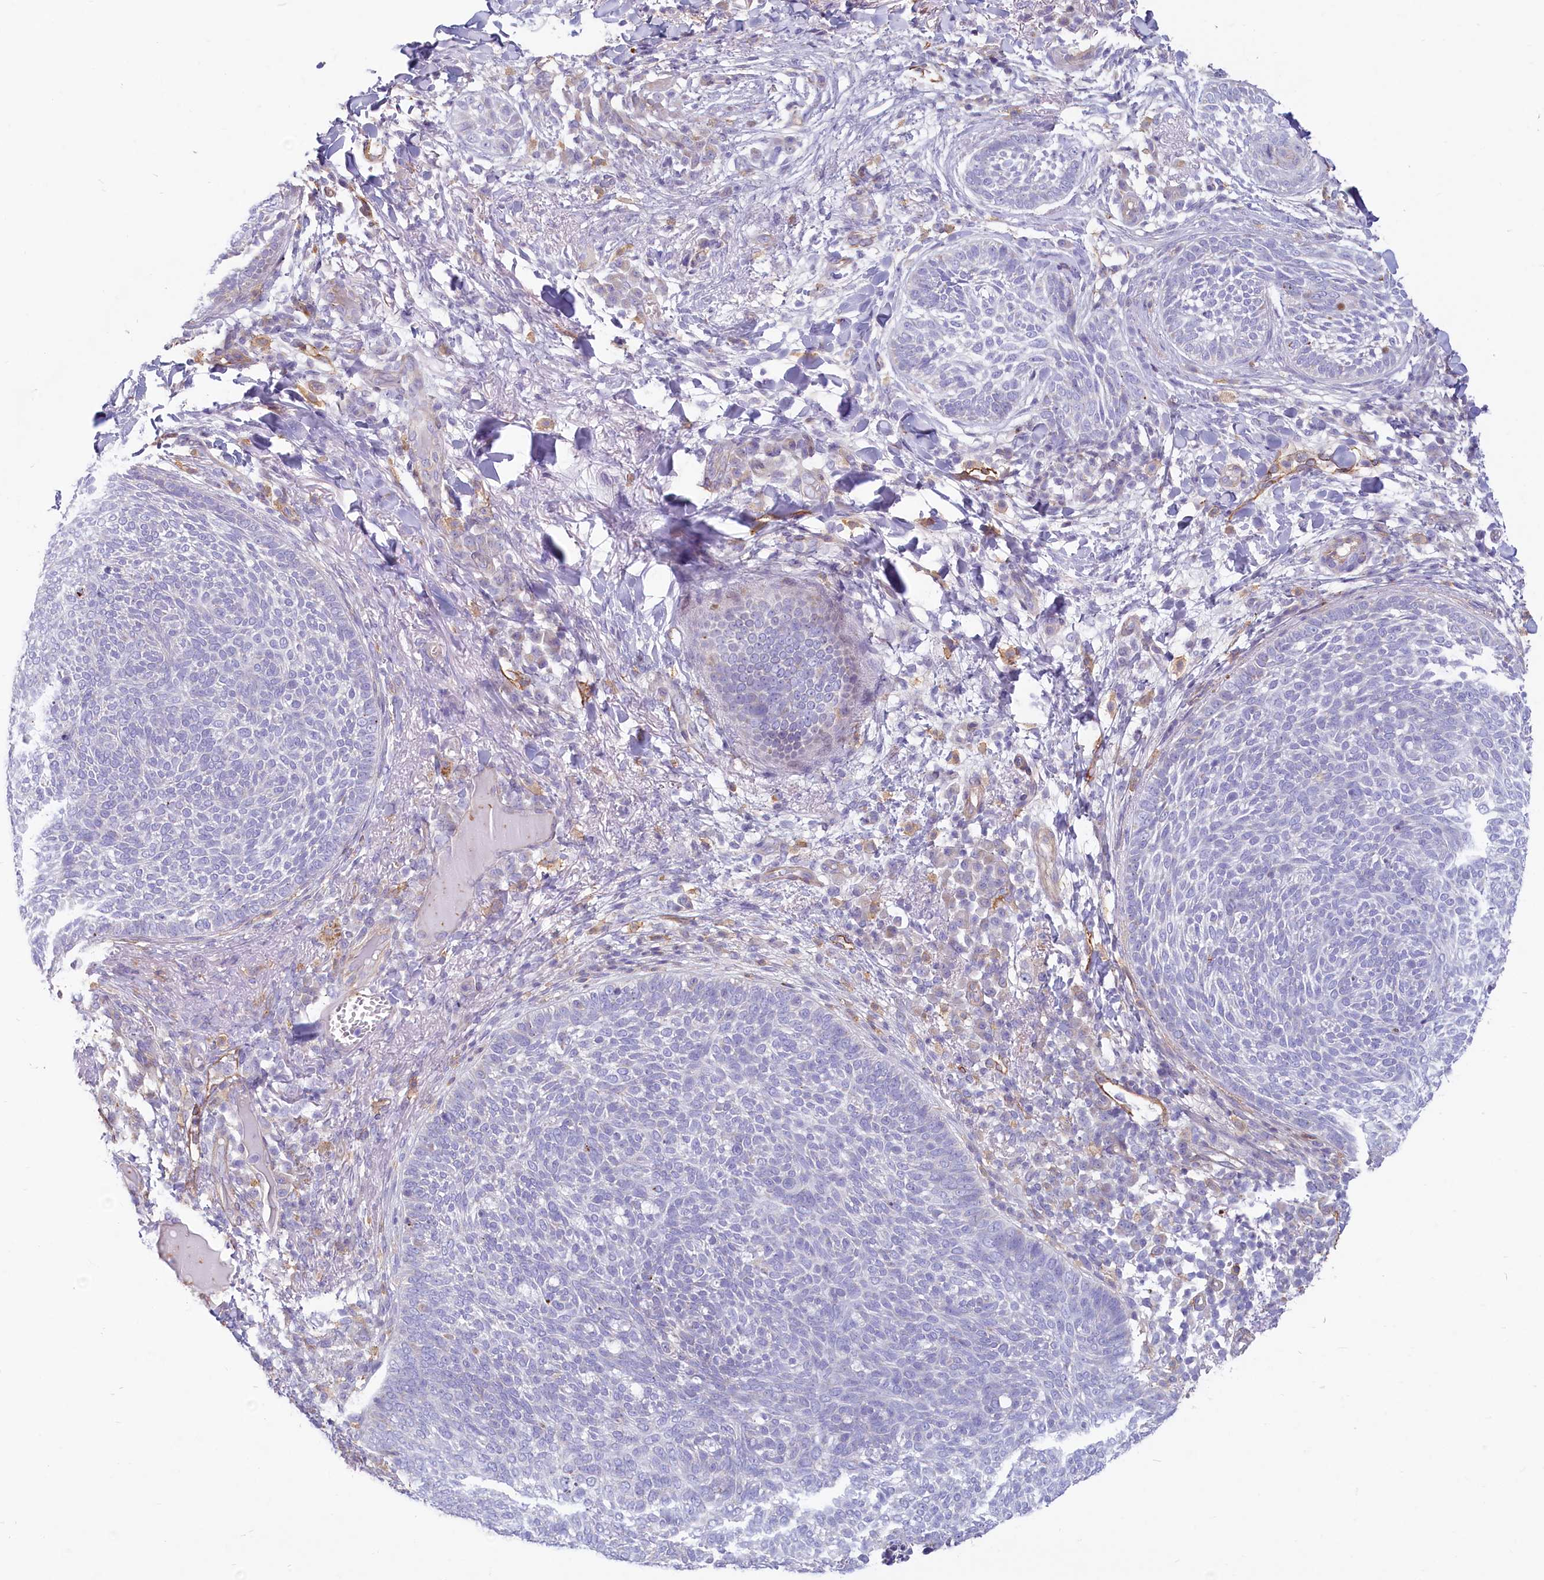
{"staining": {"intensity": "negative", "quantity": "none", "location": "none"}, "tissue": "skin cancer", "cell_type": "Tumor cells", "image_type": "cancer", "snomed": [{"axis": "morphology", "description": "Basal cell carcinoma"}, {"axis": "topography", "description": "Skin"}], "caption": "Human basal cell carcinoma (skin) stained for a protein using IHC exhibits no positivity in tumor cells.", "gene": "LMOD3", "patient": {"sex": "male", "age": 85}}